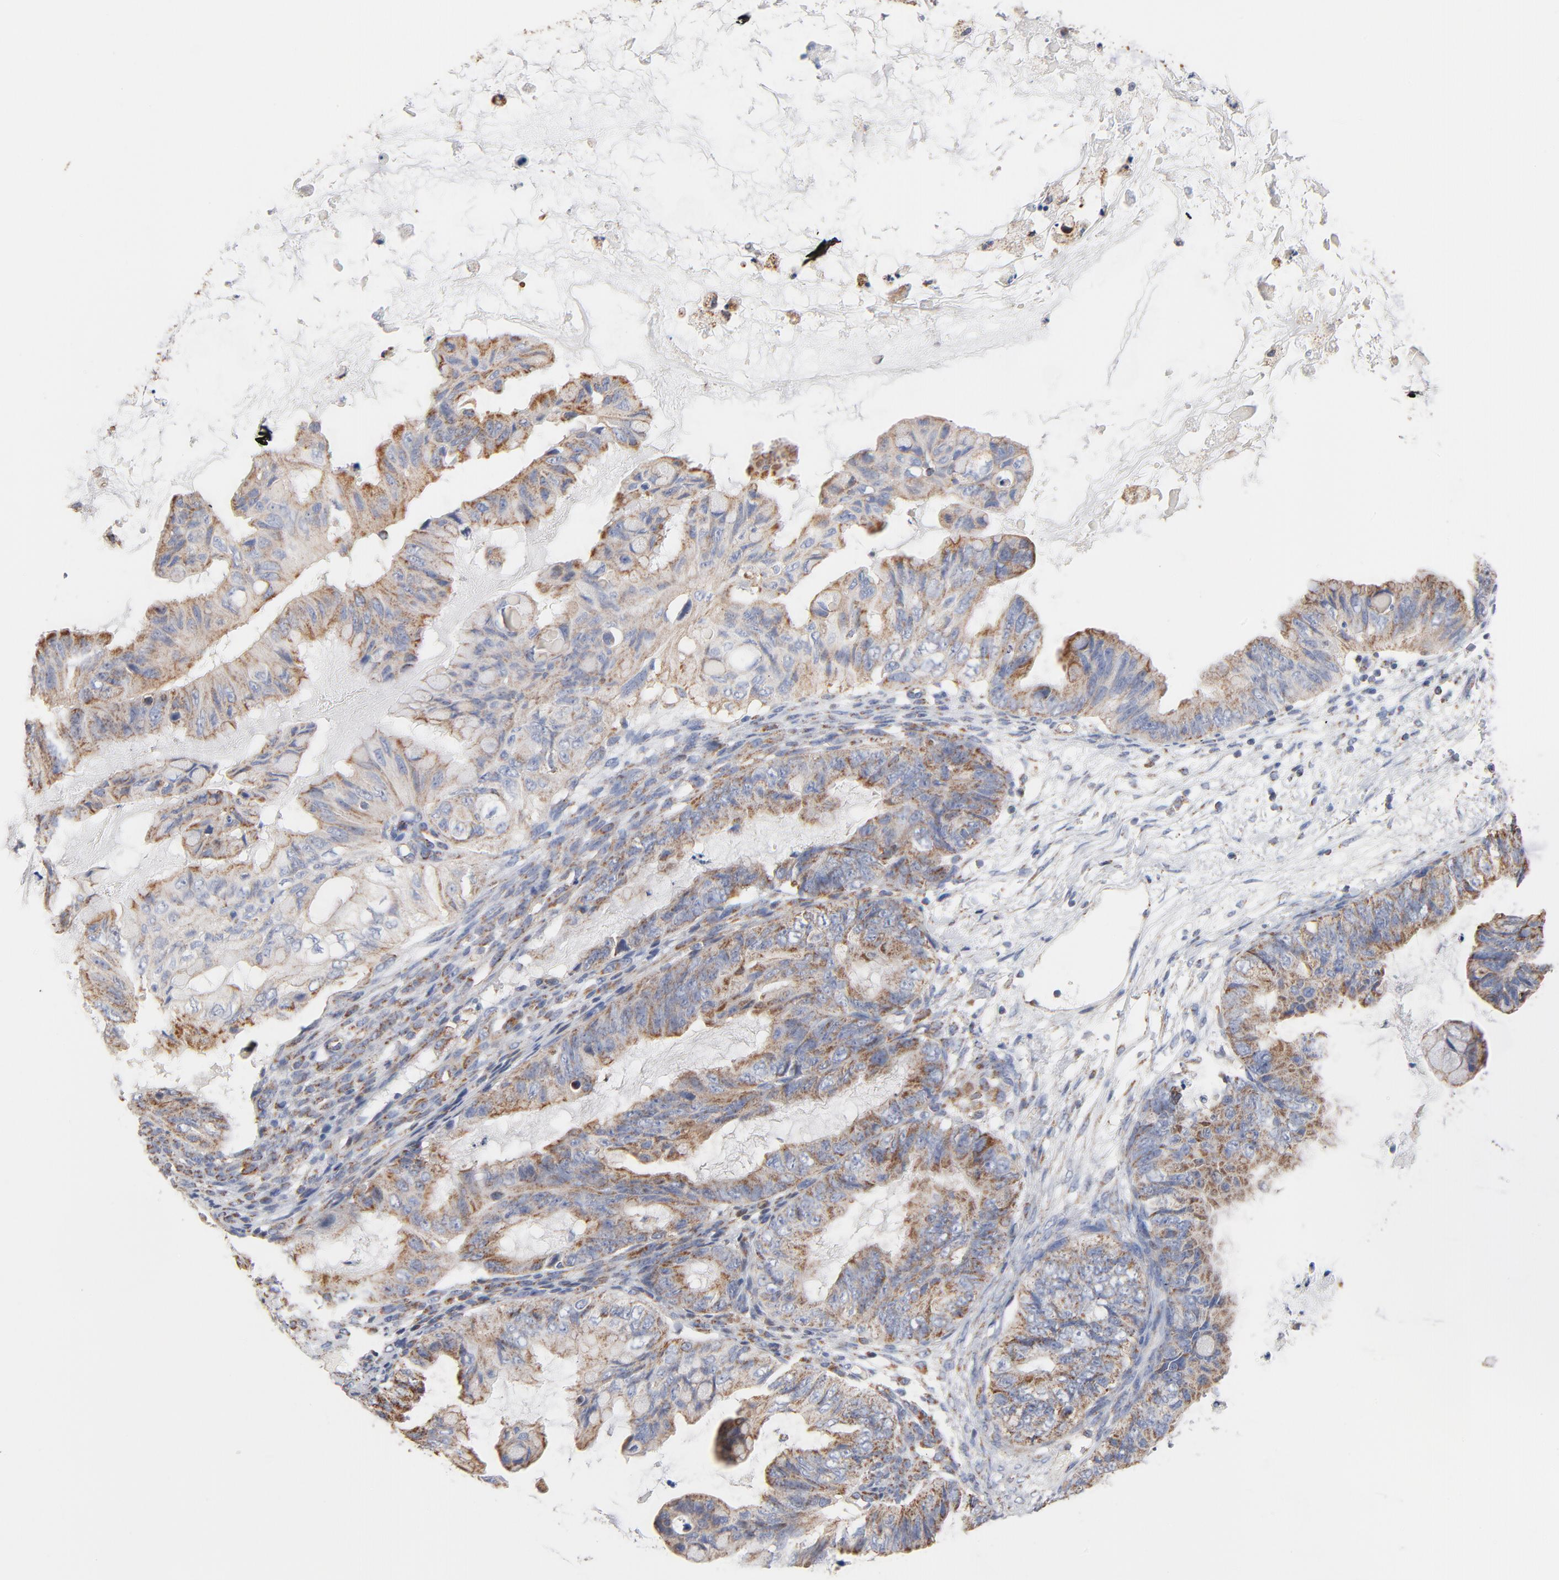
{"staining": {"intensity": "moderate", "quantity": ">75%", "location": "cytoplasmic/membranous"}, "tissue": "ovarian cancer", "cell_type": "Tumor cells", "image_type": "cancer", "snomed": [{"axis": "morphology", "description": "Cystadenocarcinoma, mucinous, NOS"}, {"axis": "topography", "description": "Ovary"}], "caption": "Human ovarian mucinous cystadenocarcinoma stained with a brown dye shows moderate cytoplasmic/membranous positive positivity in approximately >75% of tumor cells.", "gene": "UQCRC1", "patient": {"sex": "female", "age": 36}}